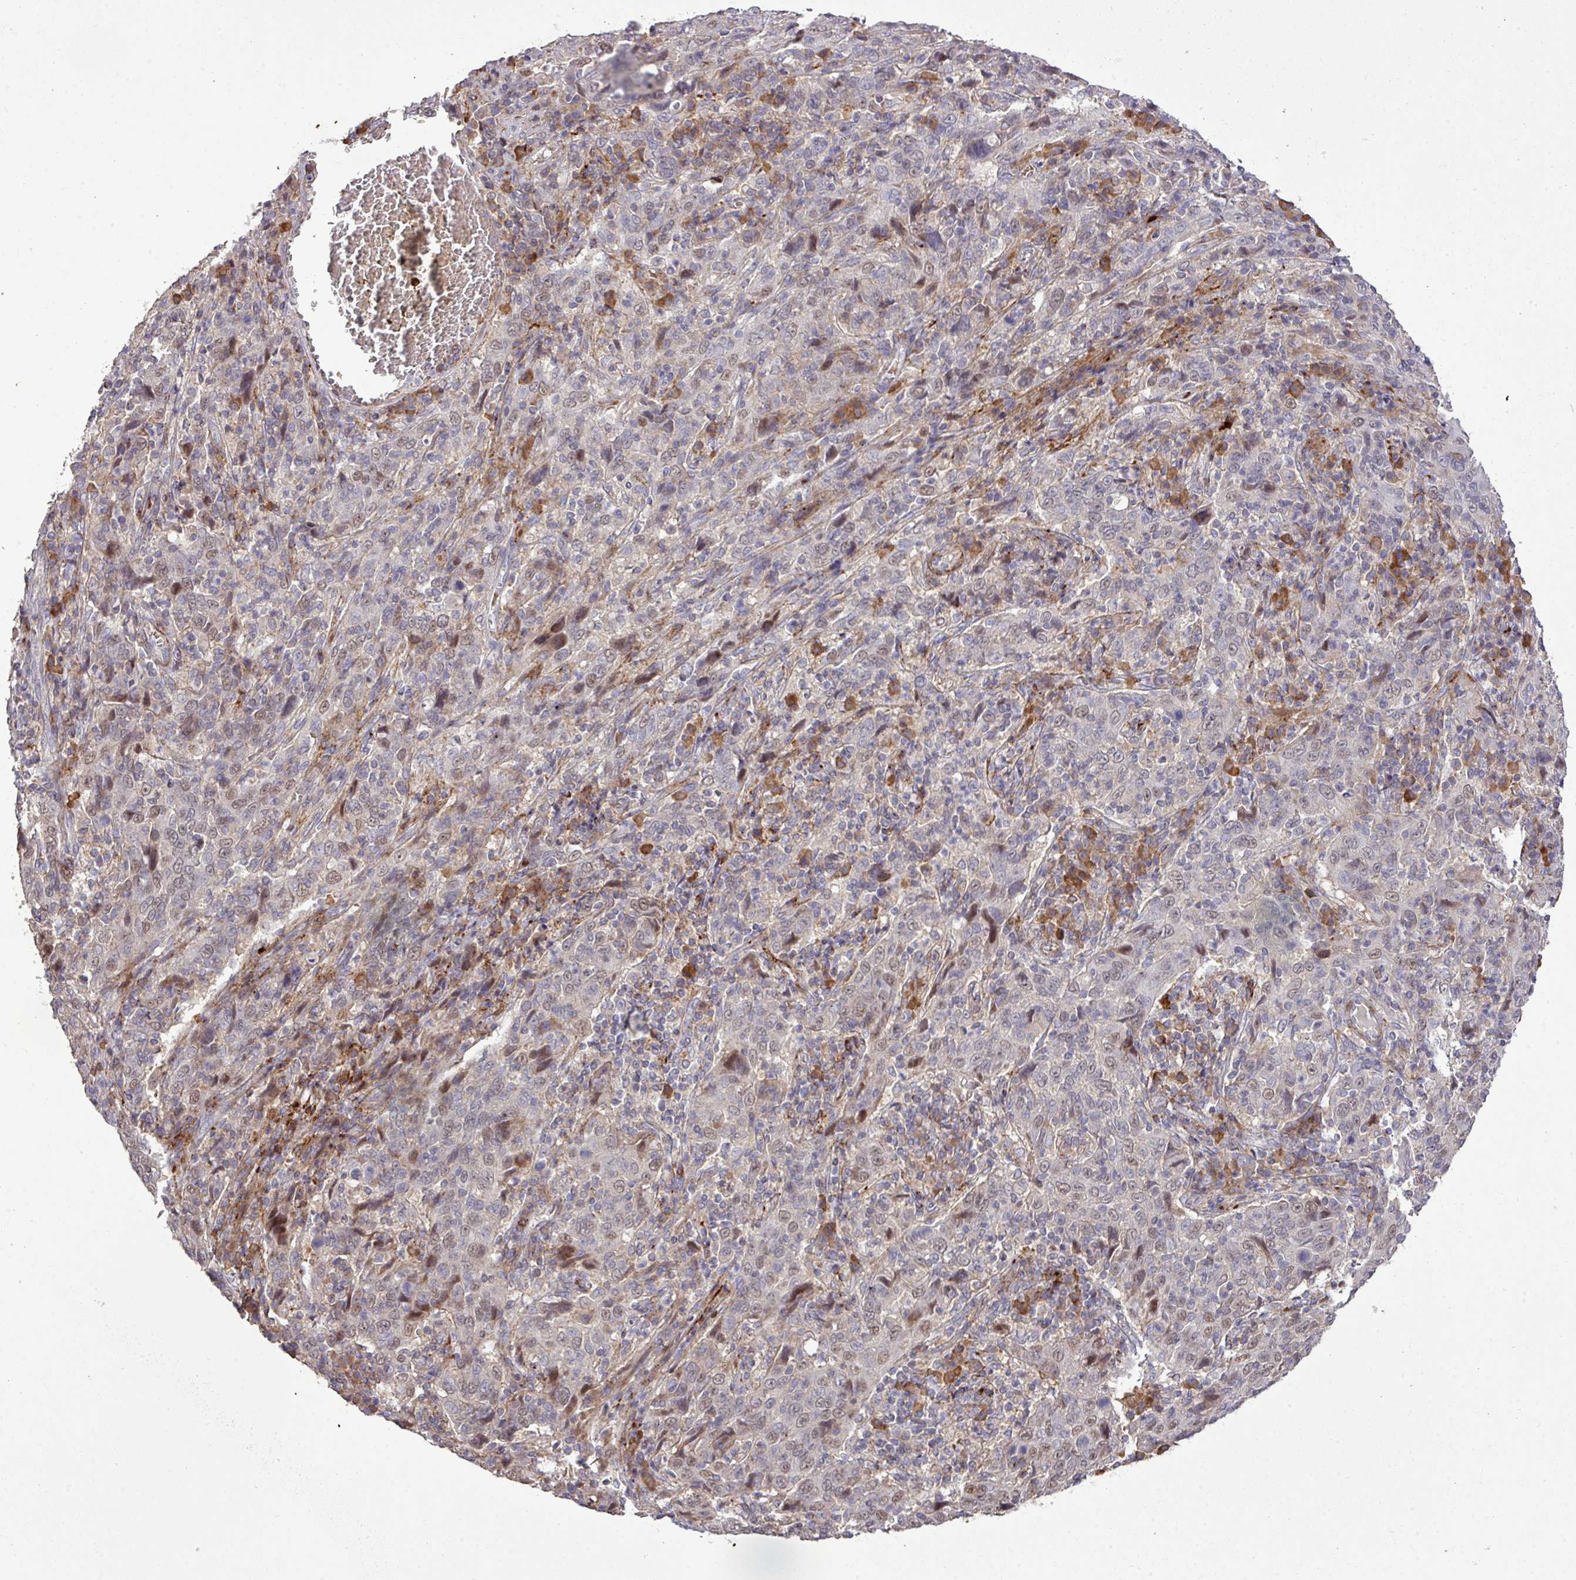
{"staining": {"intensity": "weak", "quantity": "<25%", "location": "nuclear"}, "tissue": "cervical cancer", "cell_type": "Tumor cells", "image_type": "cancer", "snomed": [{"axis": "morphology", "description": "Squamous cell carcinoma, NOS"}, {"axis": "topography", "description": "Cervix"}], "caption": "Human cervical squamous cell carcinoma stained for a protein using immunohistochemistry (IHC) demonstrates no expression in tumor cells.", "gene": "TPRA1", "patient": {"sex": "female", "age": 46}}